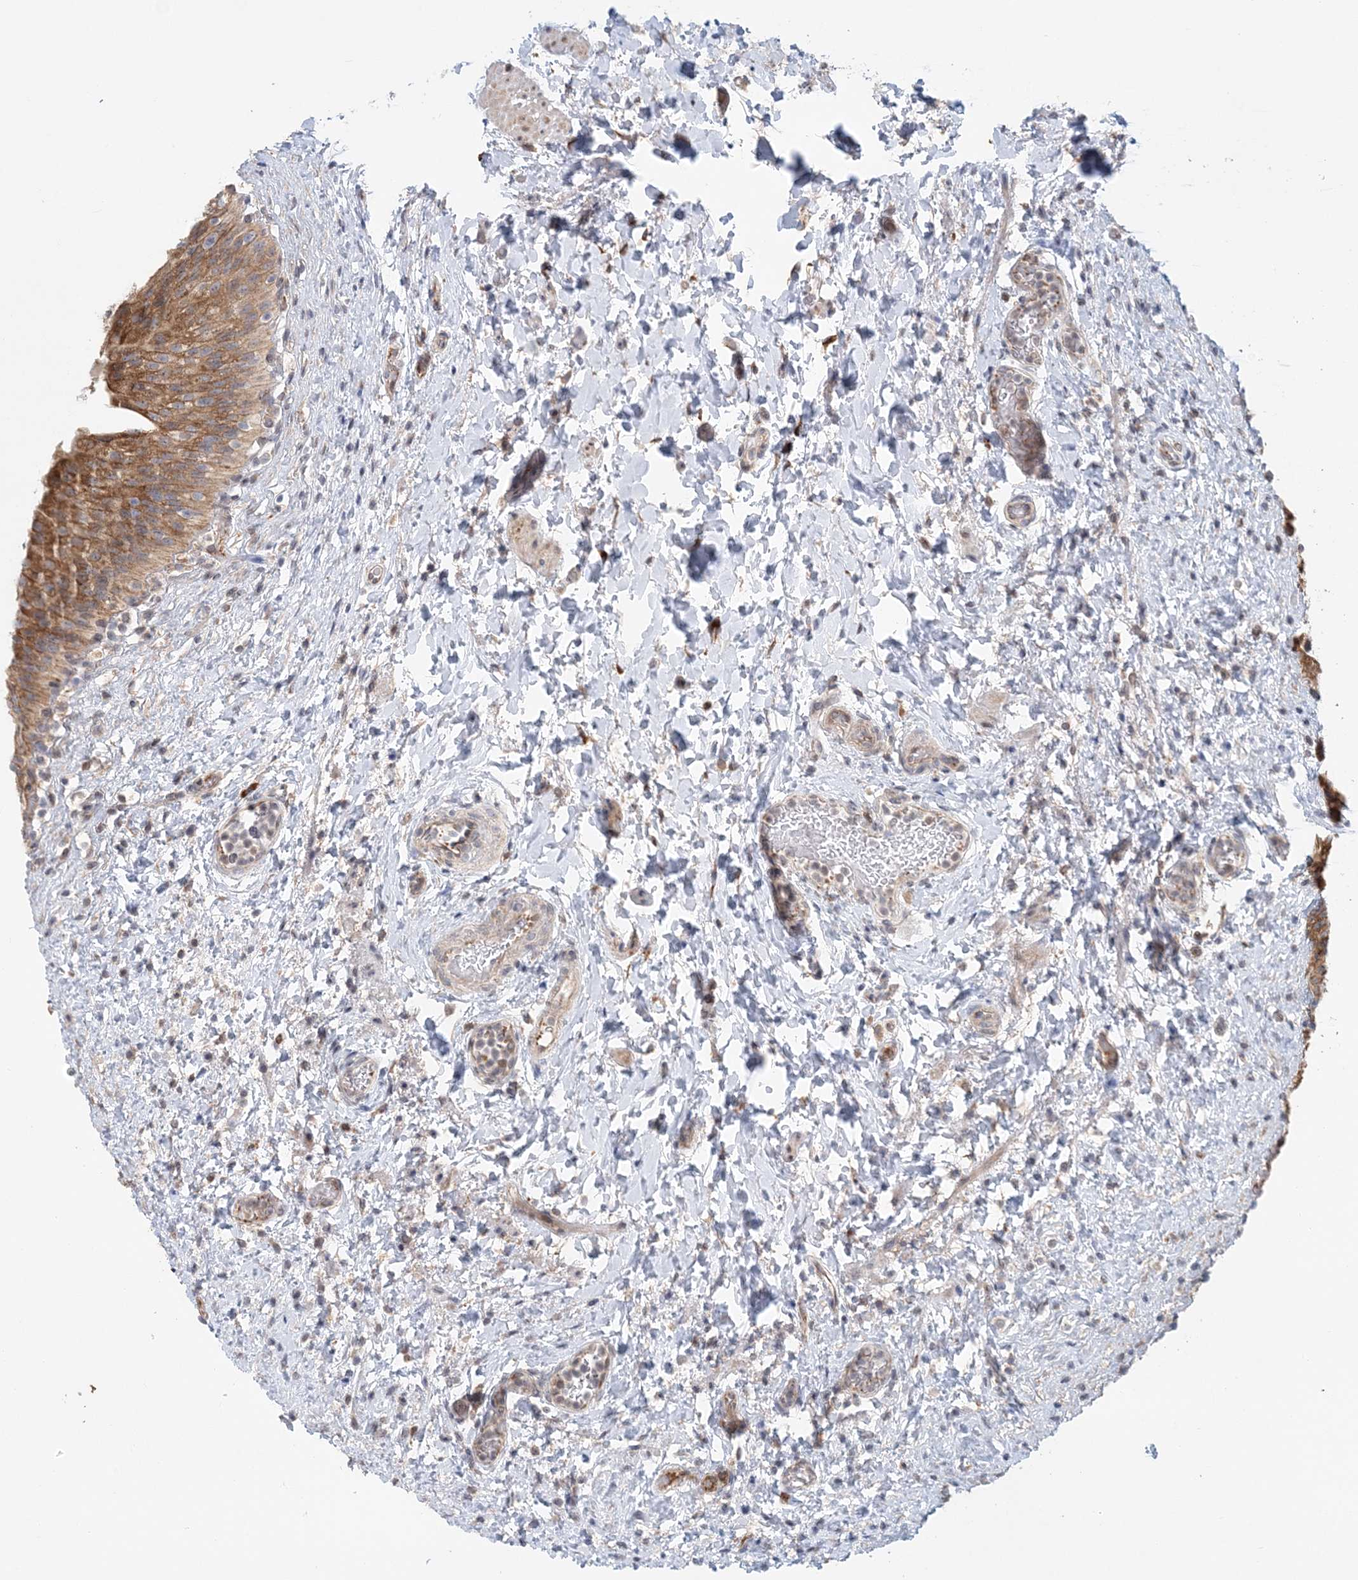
{"staining": {"intensity": "moderate", "quantity": ">75%", "location": "cytoplasmic/membranous"}, "tissue": "urinary bladder", "cell_type": "Urothelial cells", "image_type": "normal", "snomed": [{"axis": "morphology", "description": "Normal tissue, NOS"}, {"axis": "topography", "description": "Urinary bladder"}], "caption": "Moderate cytoplasmic/membranous positivity for a protein is appreciated in about >75% of urothelial cells of benign urinary bladder using IHC.", "gene": "PCYOX1L", "patient": {"sex": "female", "age": 27}}